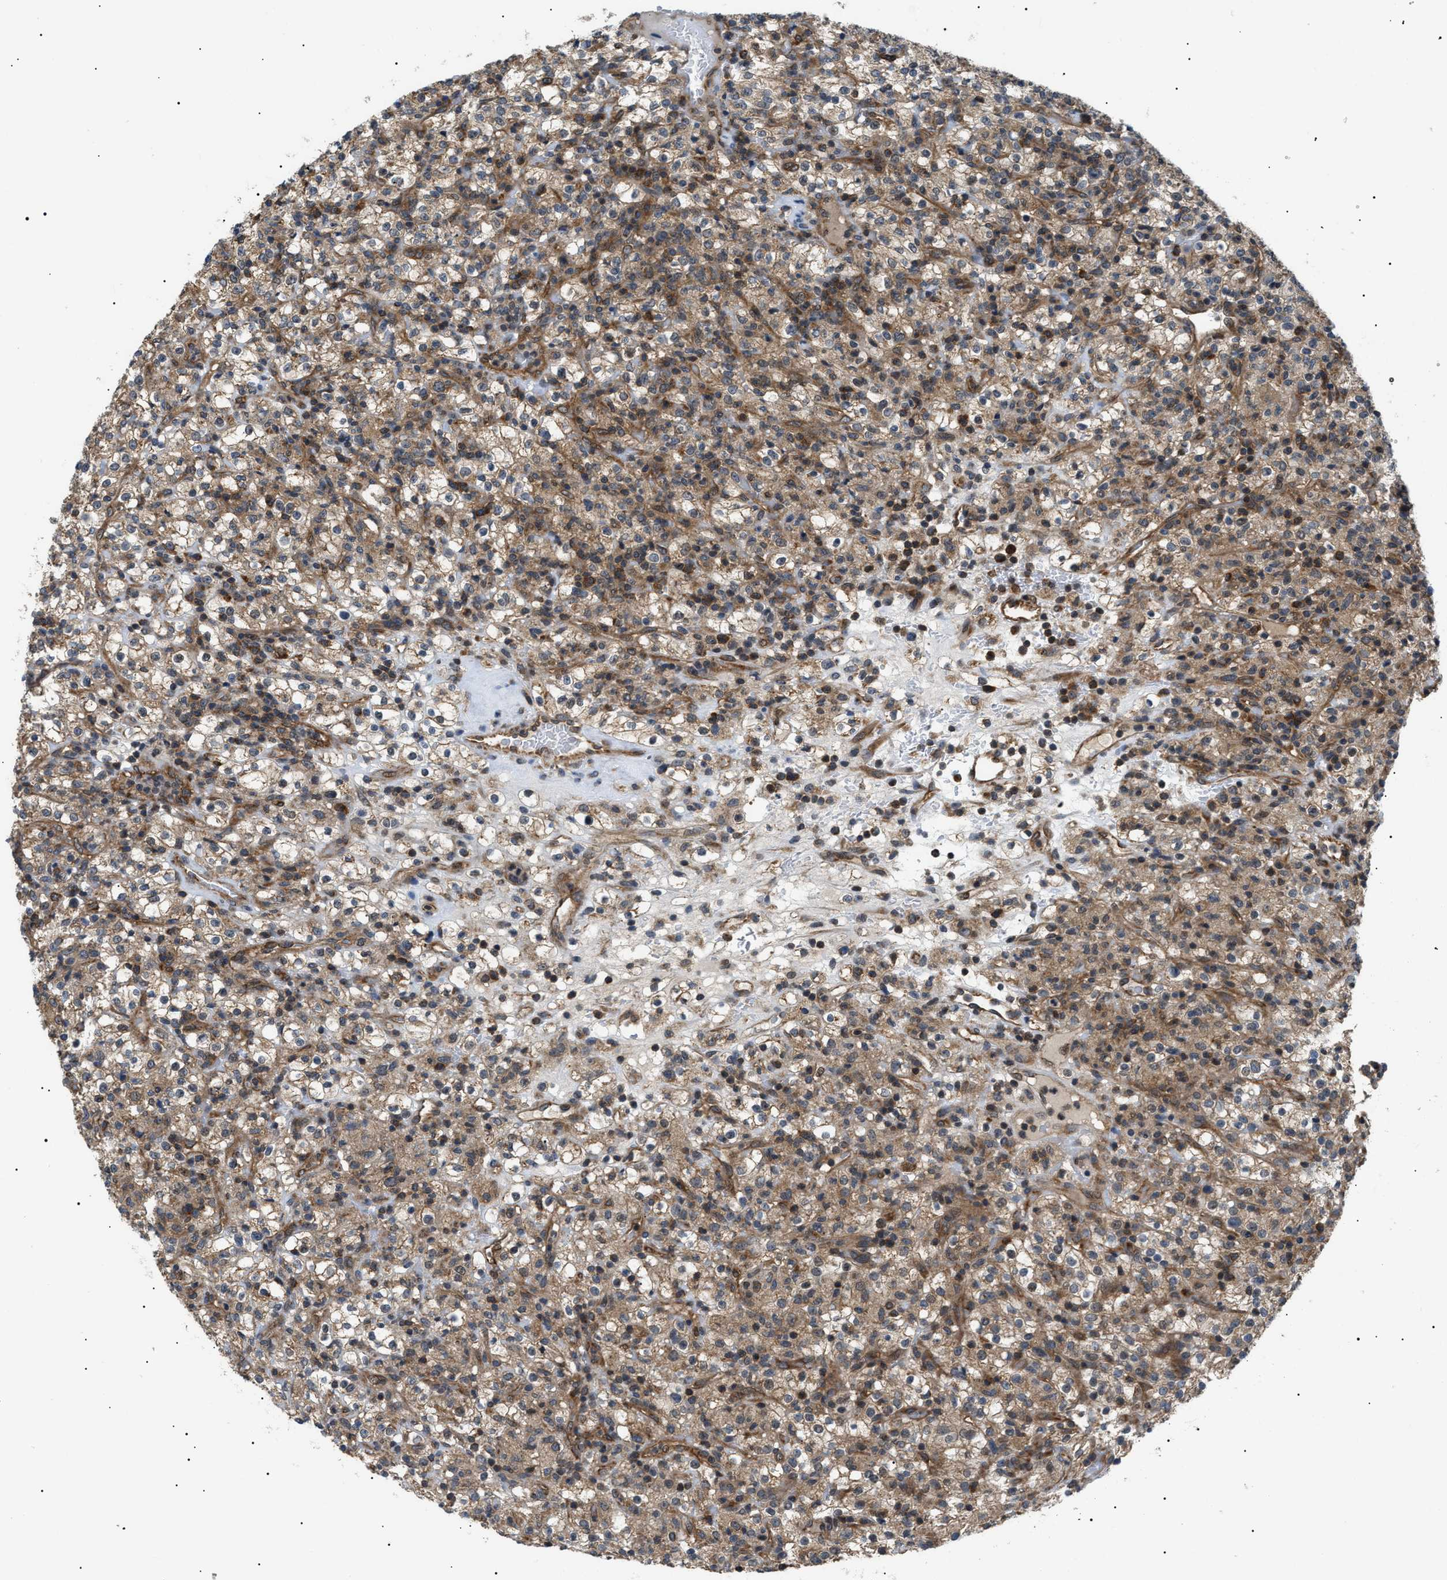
{"staining": {"intensity": "moderate", "quantity": ">75%", "location": "cytoplasmic/membranous"}, "tissue": "renal cancer", "cell_type": "Tumor cells", "image_type": "cancer", "snomed": [{"axis": "morphology", "description": "Normal tissue, NOS"}, {"axis": "morphology", "description": "Adenocarcinoma, NOS"}, {"axis": "topography", "description": "Kidney"}], "caption": "Tumor cells demonstrate medium levels of moderate cytoplasmic/membranous expression in about >75% of cells in renal cancer (adenocarcinoma).", "gene": "SRPK1", "patient": {"sex": "female", "age": 72}}